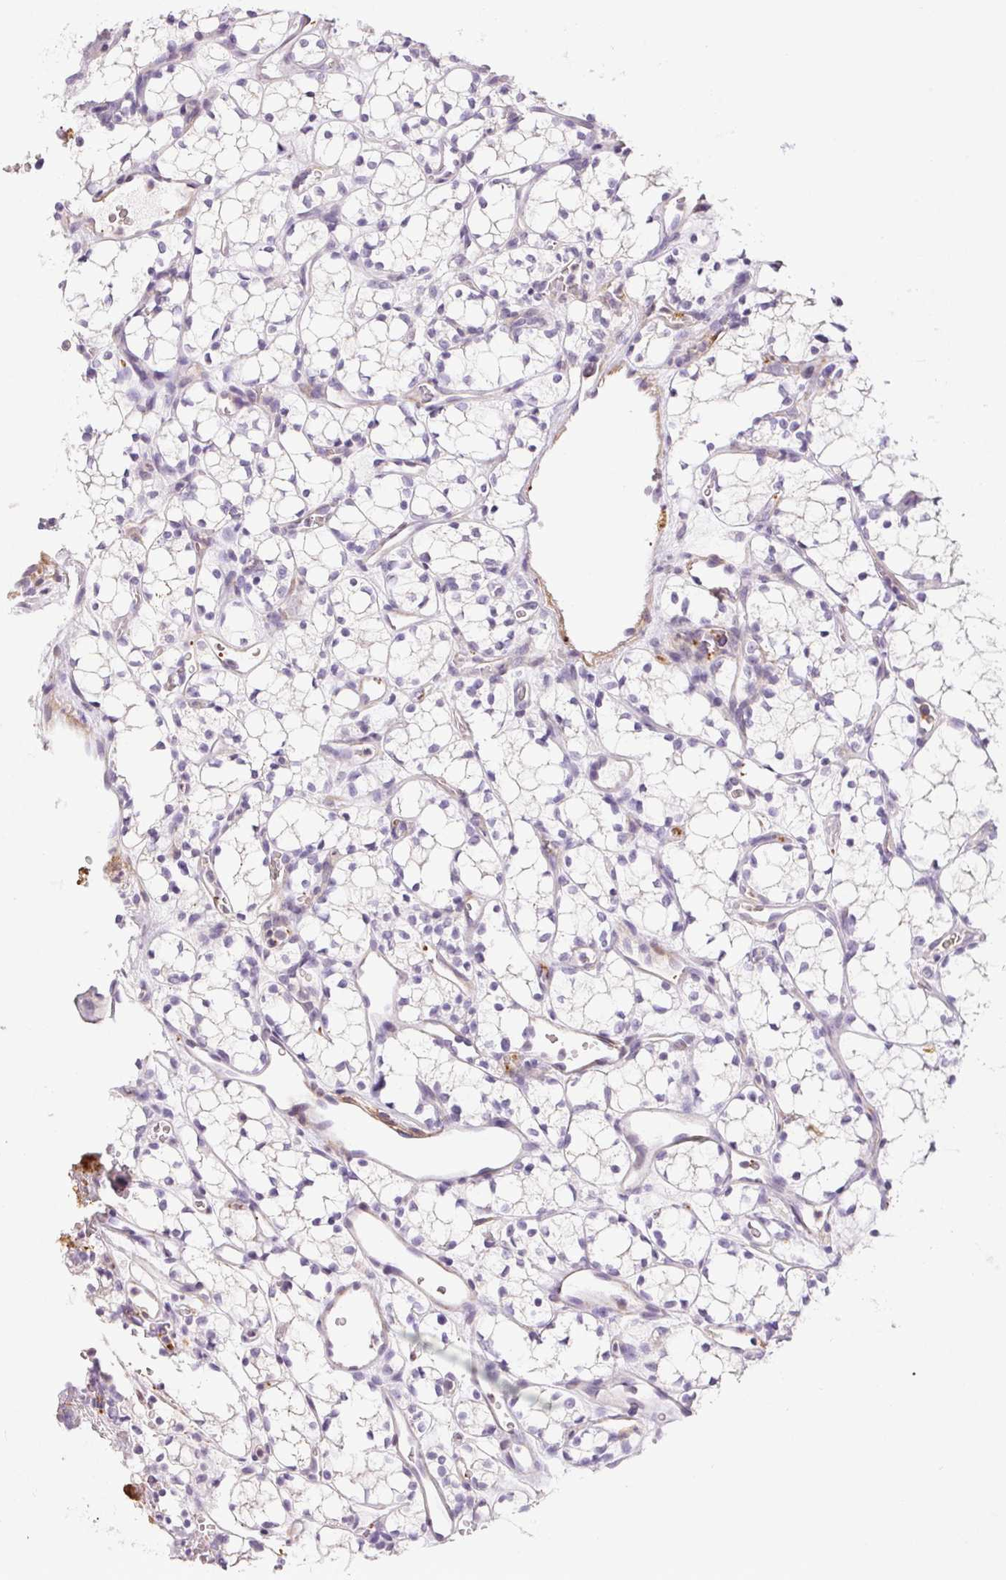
{"staining": {"intensity": "negative", "quantity": "none", "location": "none"}, "tissue": "renal cancer", "cell_type": "Tumor cells", "image_type": "cancer", "snomed": [{"axis": "morphology", "description": "Adenocarcinoma, NOS"}, {"axis": "topography", "description": "Kidney"}], "caption": "IHC image of neoplastic tissue: adenocarcinoma (renal) stained with DAB (3,3'-diaminobenzidine) shows no significant protein staining in tumor cells.", "gene": "PRL", "patient": {"sex": "female", "age": 69}}